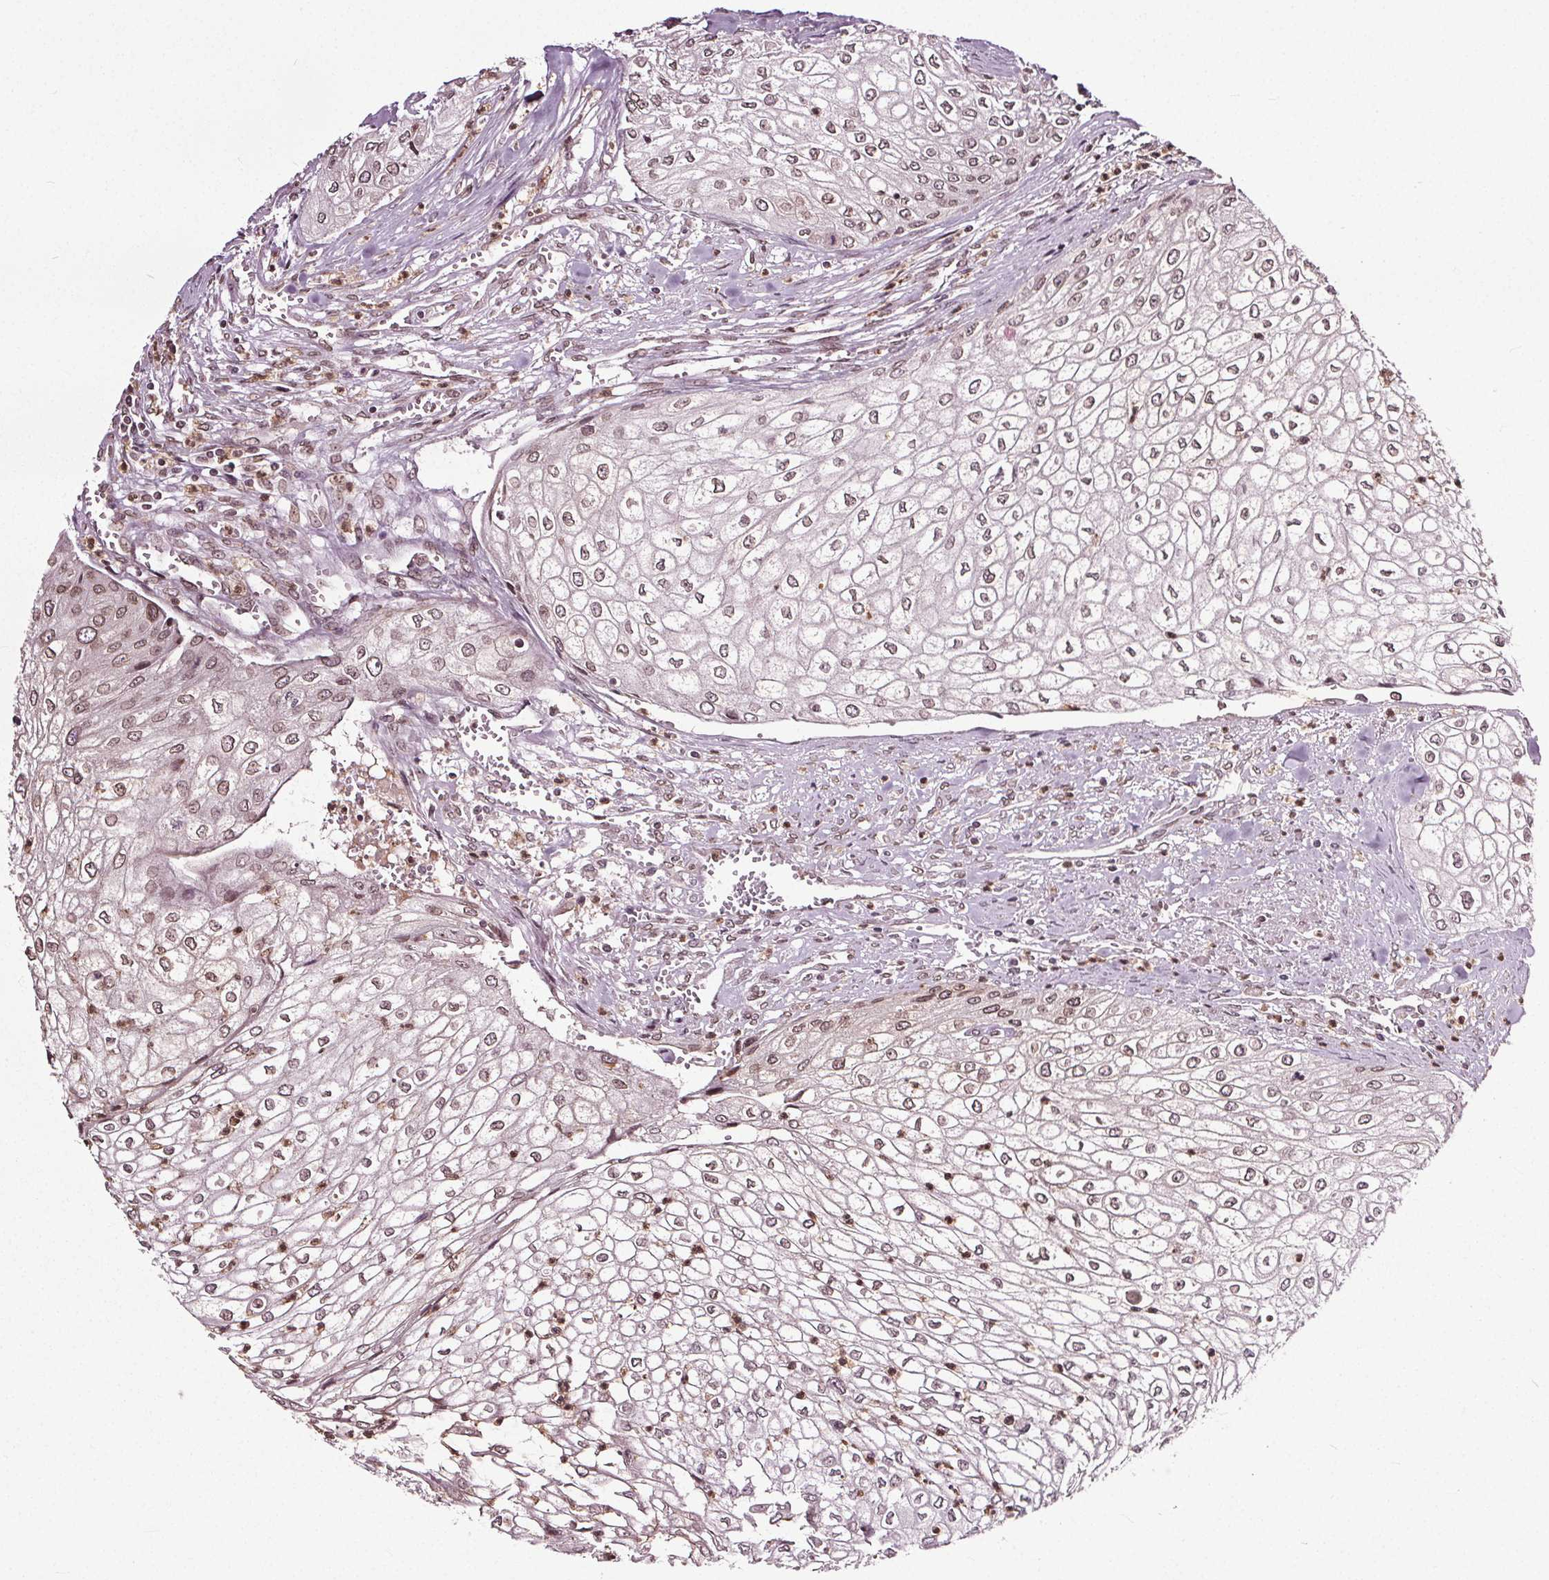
{"staining": {"intensity": "moderate", "quantity": "25%-75%", "location": "cytoplasmic/membranous,nuclear"}, "tissue": "urothelial cancer", "cell_type": "Tumor cells", "image_type": "cancer", "snomed": [{"axis": "morphology", "description": "Urothelial carcinoma, High grade"}, {"axis": "topography", "description": "Urinary bladder"}], "caption": "The immunohistochemical stain labels moderate cytoplasmic/membranous and nuclear staining in tumor cells of urothelial cancer tissue.", "gene": "TTC39C", "patient": {"sex": "male", "age": 62}}